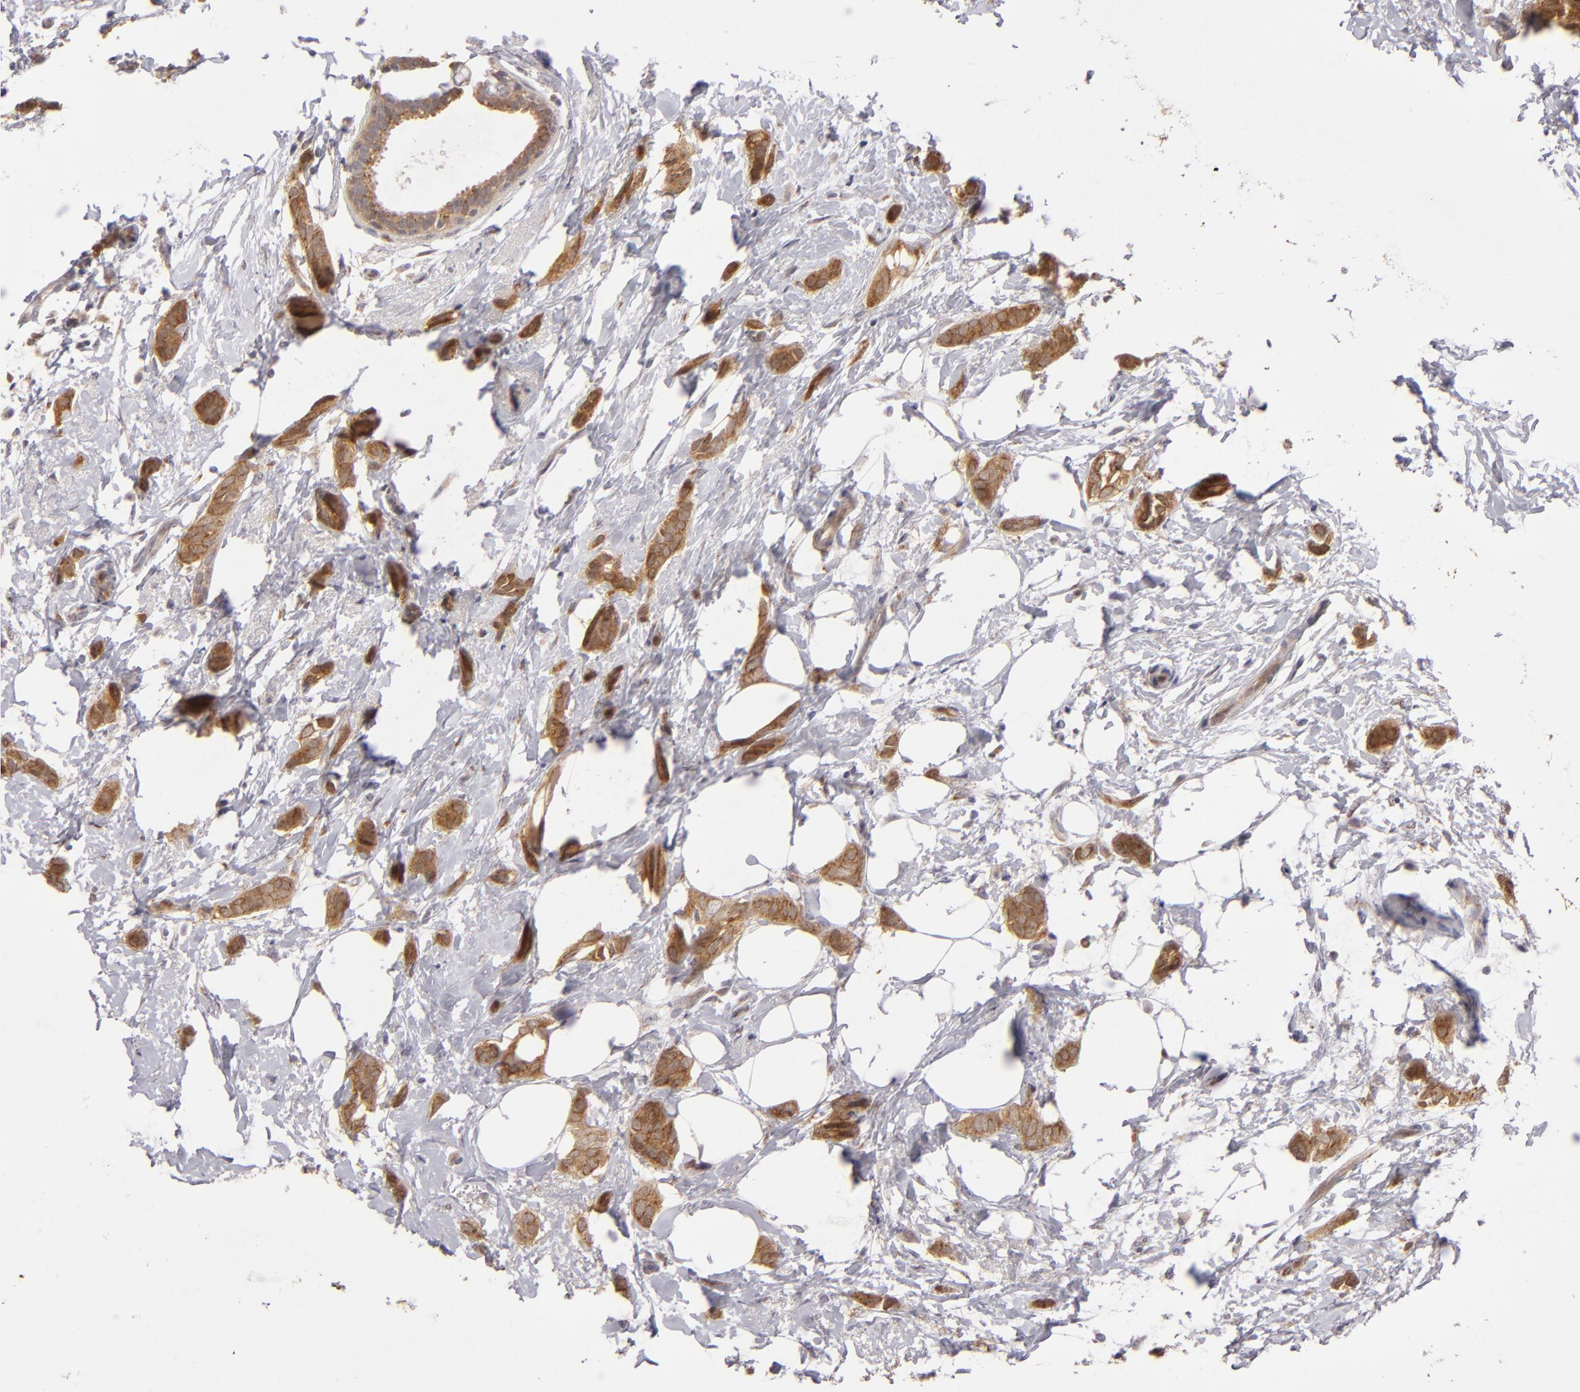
{"staining": {"intensity": "strong", "quantity": ">75%", "location": "cytoplasmic/membranous"}, "tissue": "breast cancer", "cell_type": "Tumor cells", "image_type": "cancer", "snomed": [{"axis": "morphology", "description": "Duct carcinoma"}, {"axis": "topography", "description": "Breast"}], "caption": "Brown immunohistochemical staining in human invasive ductal carcinoma (breast) exhibits strong cytoplasmic/membranous expression in approximately >75% of tumor cells.", "gene": "SH2D4A", "patient": {"sex": "female", "age": 54}}